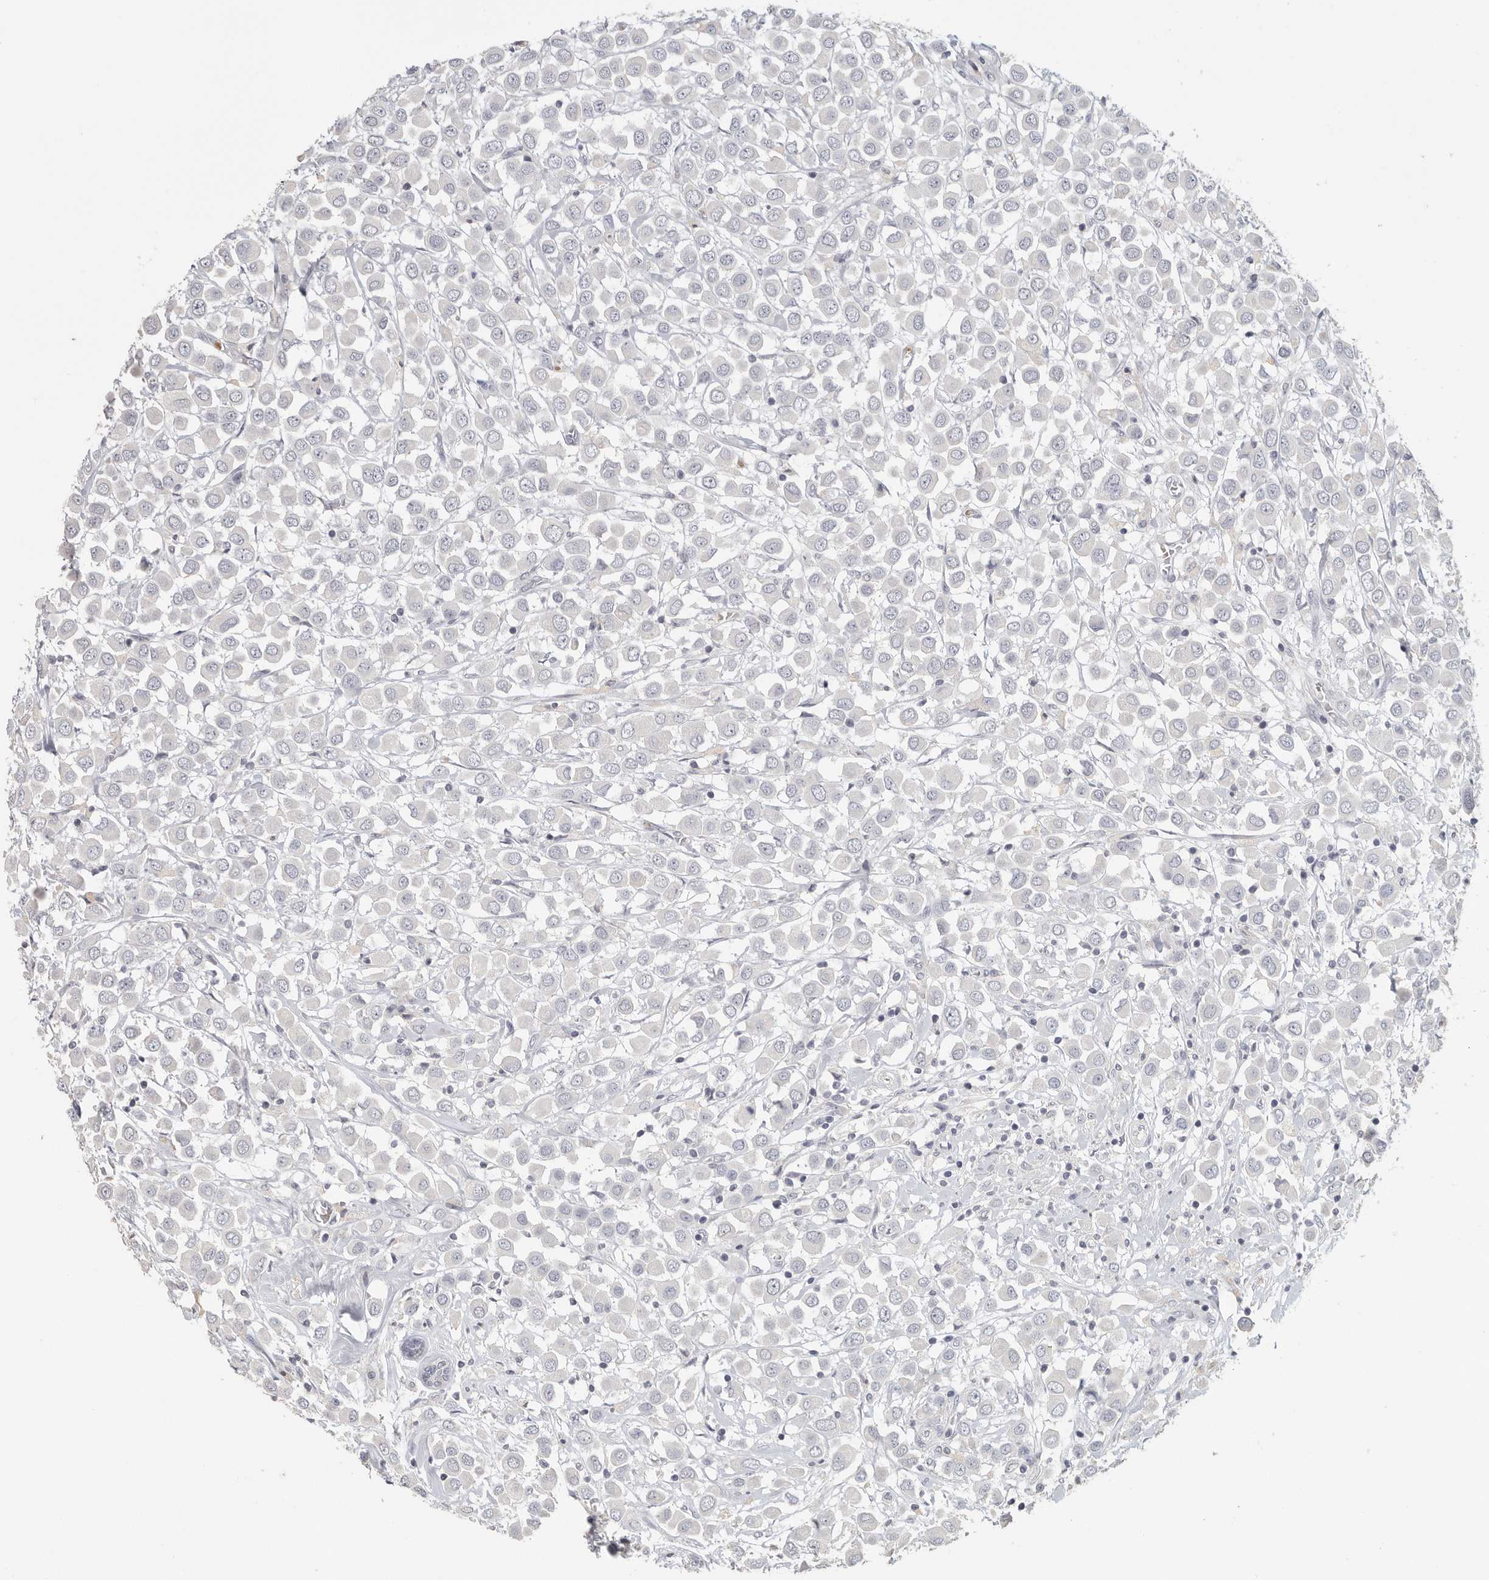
{"staining": {"intensity": "negative", "quantity": "none", "location": "none"}, "tissue": "breast cancer", "cell_type": "Tumor cells", "image_type": "cancer", "snomed": [{"axis": "morphology", "description": "Duct carcinoma"}, {"axis": "topography", "description": "Breast"}], "caption": "Image shows no significant protein positivity in tumor cells of breast cancer. (DAB (3,3'-diaminobenzidine) immunohistochemistry, high magnification).", "gene": "DNAJC11", "patient": {"sex": "female", "age": 61}}